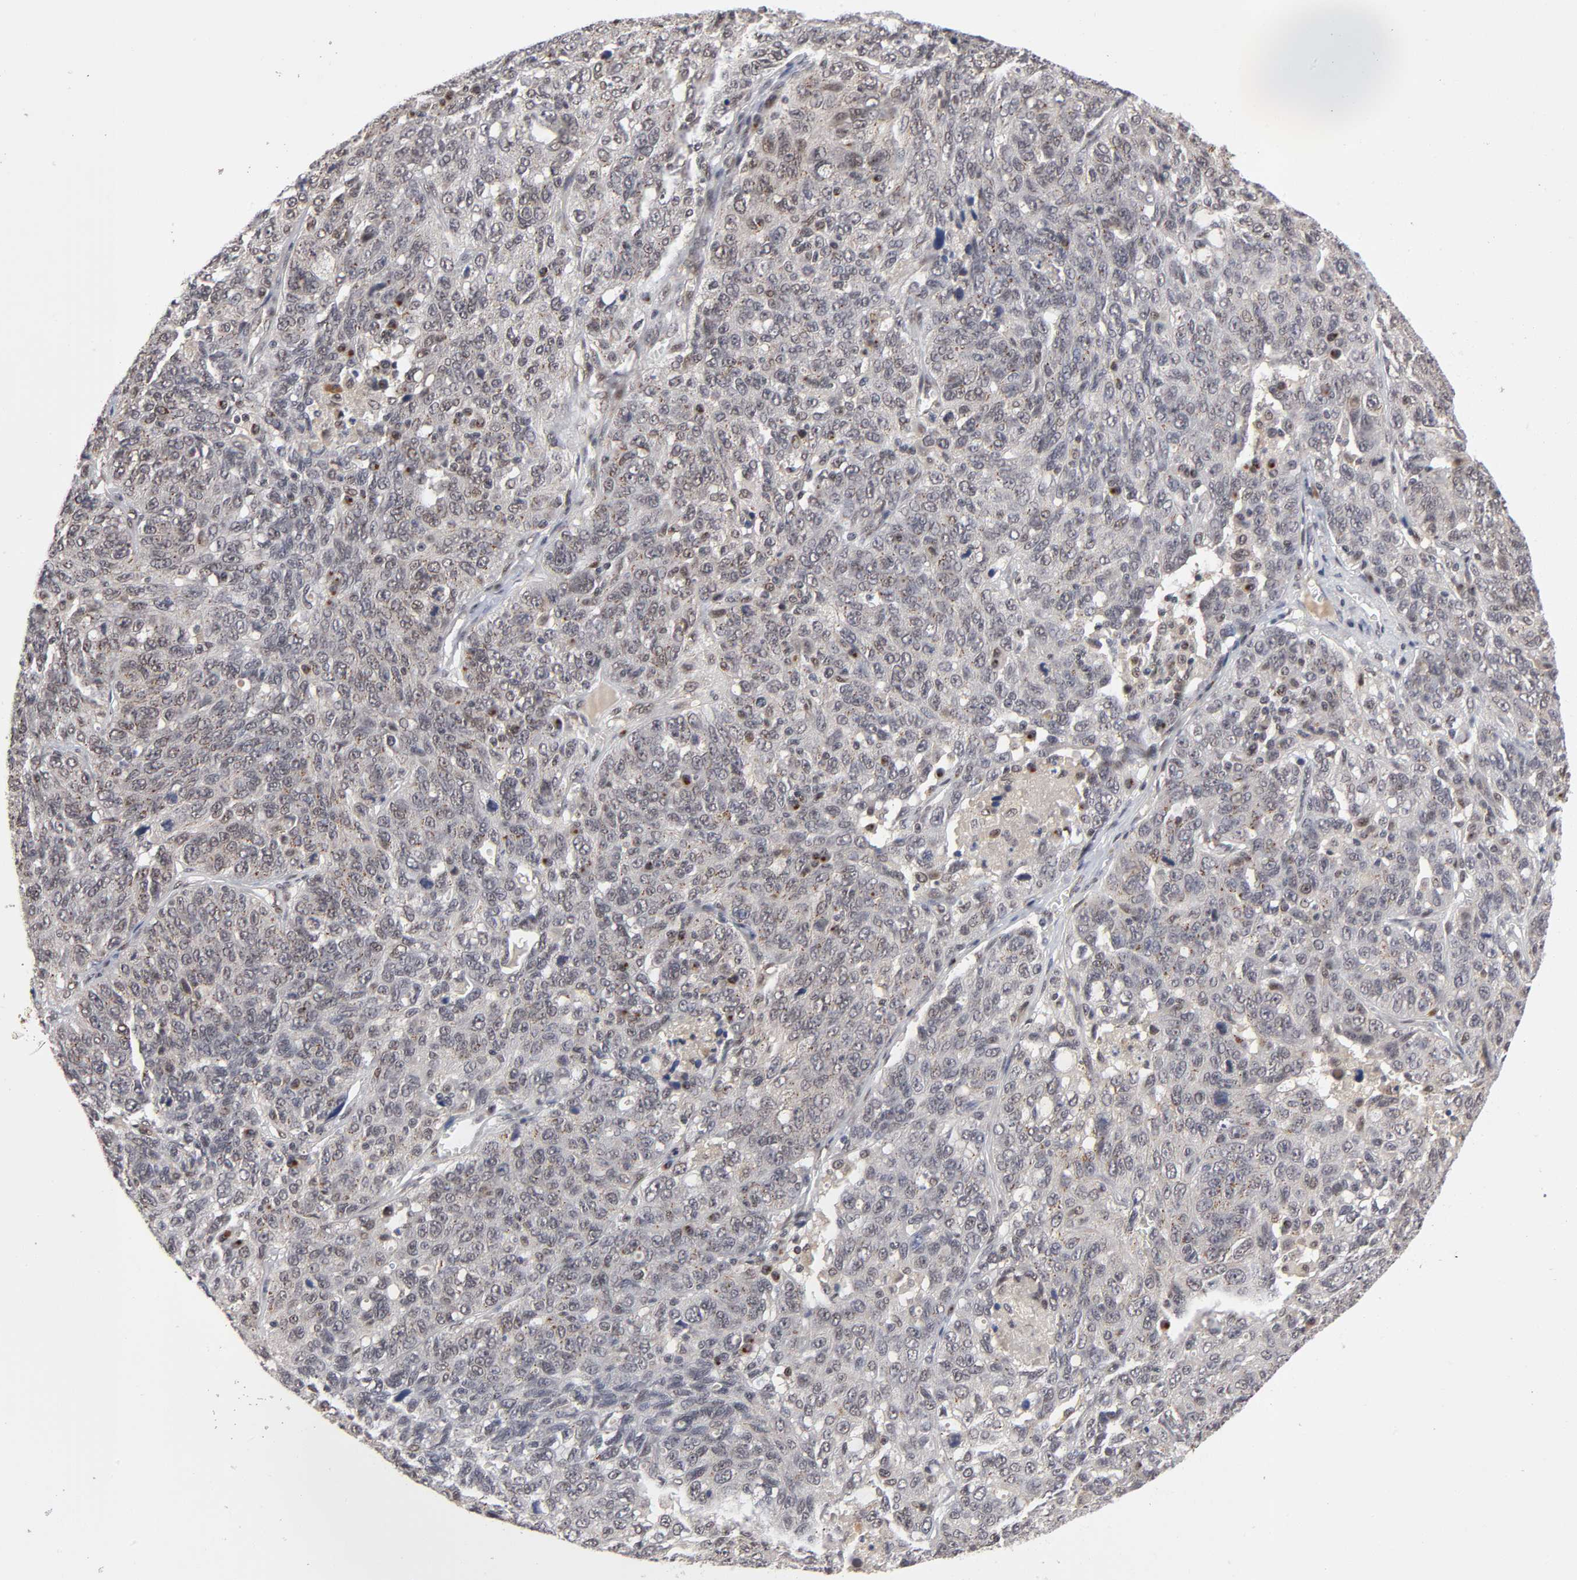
{"staining": {"intensity": "weak", "quantity": "25%-75%", "location": "cytoplasmic/membranous,nuclear"}, "tissue": "ovarian cancer", "cell_type": "Tumor cells", "image_type": "cancer", "snomed": [{"axis": "morphology", "description": "Cystadenocarcinoma, serous, NOS"}, {"axis": "topography", "description": "Ovary"}], "caption": "The micrograph exhibits immunohistochemical staining of ovarian serous cystadenocarcinoma. There is weak cytoplasmic/membranous and nuclear expression is appreciated in about 25%-75% of tumor cells.", "gene": "EP300", "patient": {"sex": "female", "age": 71}}